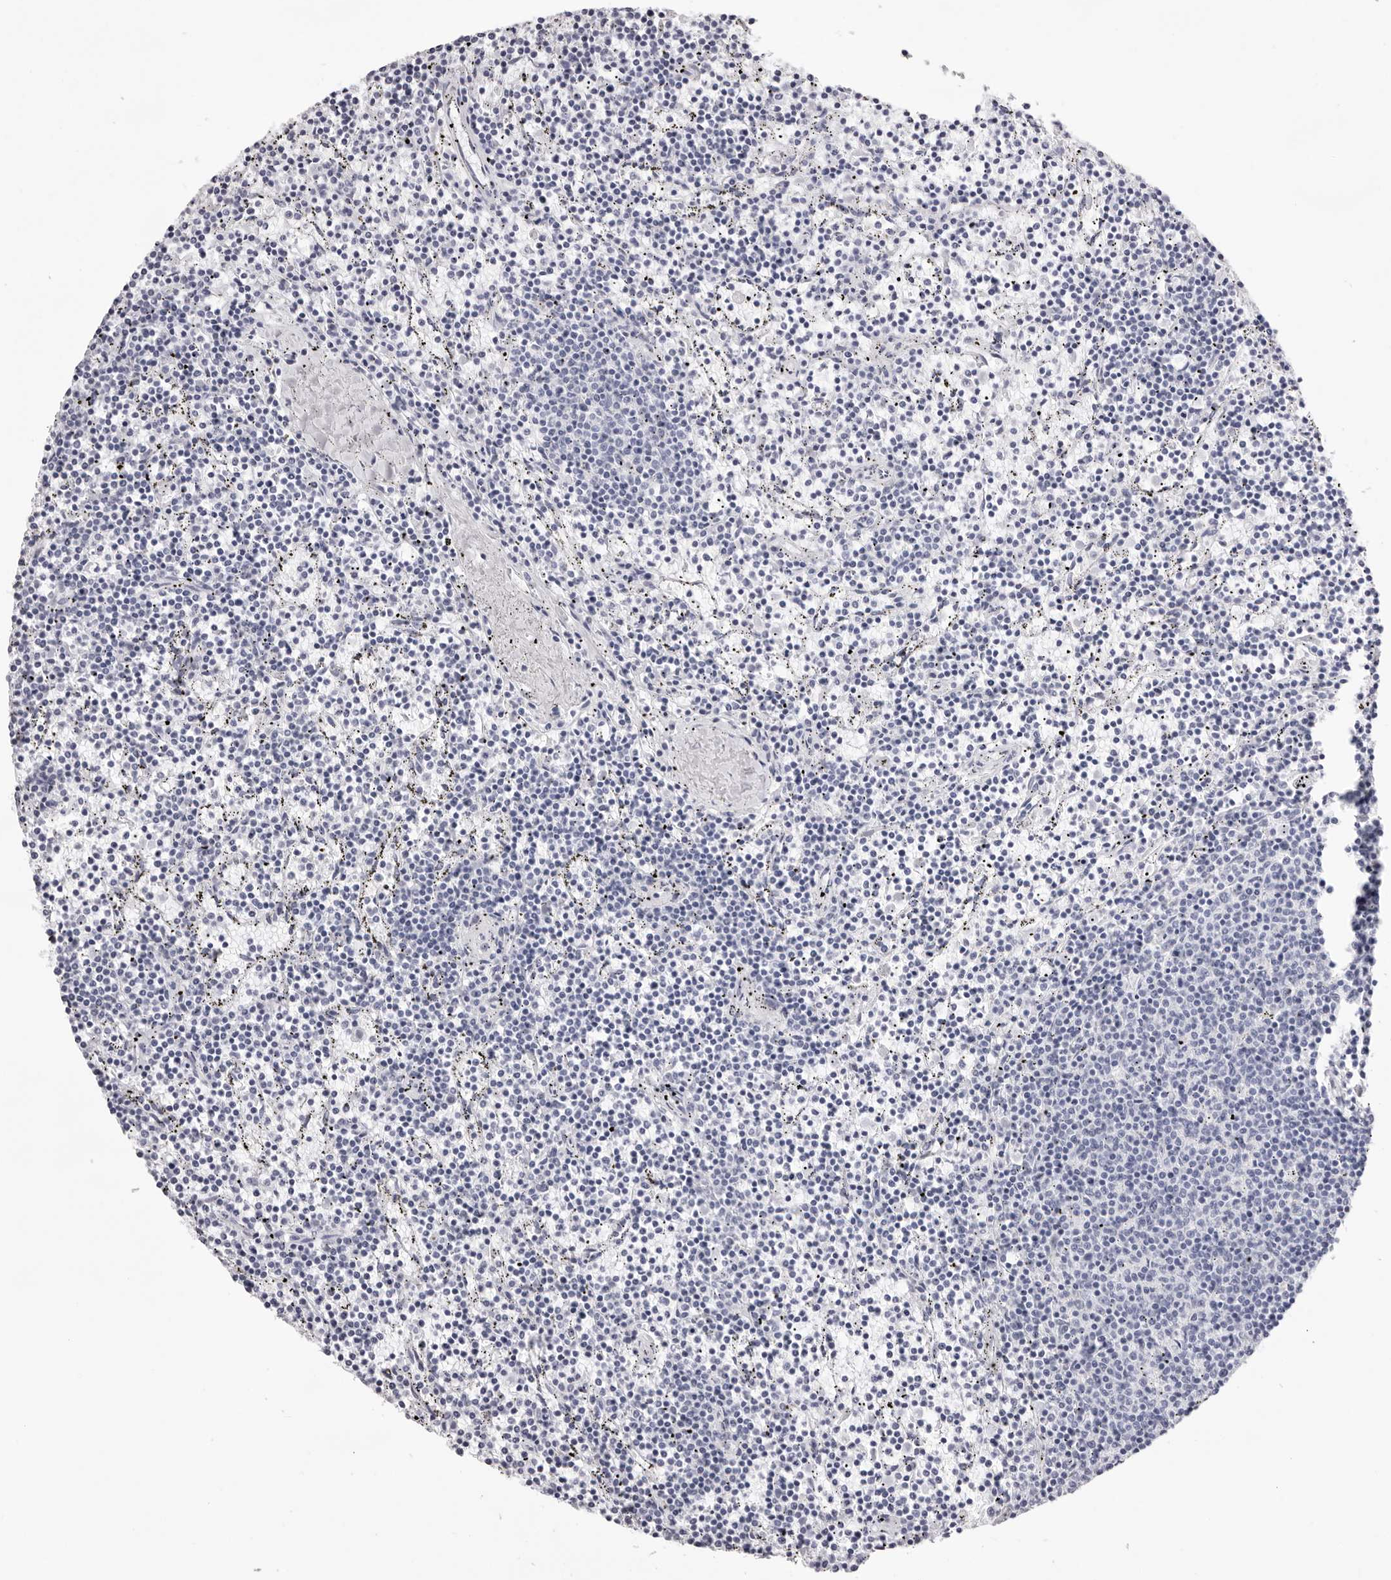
{"staining": {"intensity": "negative", "quantity": "none", "location": "none"}, "tissue": "lymphoma", "cell_type": "Tumor cells", "image_type": "cancer", "snomed": [{"axis": "morphology", "description": "Malignant lymphoma, non-Hodgkin's type, Low grade"}, {"axis": "topography", "description": "Spleen"}], "caption": "Histopathology image shows no protein staining in tumor cells of lymphoma tissue. Nuclei are stained in blue.", "gene": "SMIM2", "patient": {"sex": "female", "age": 50}}